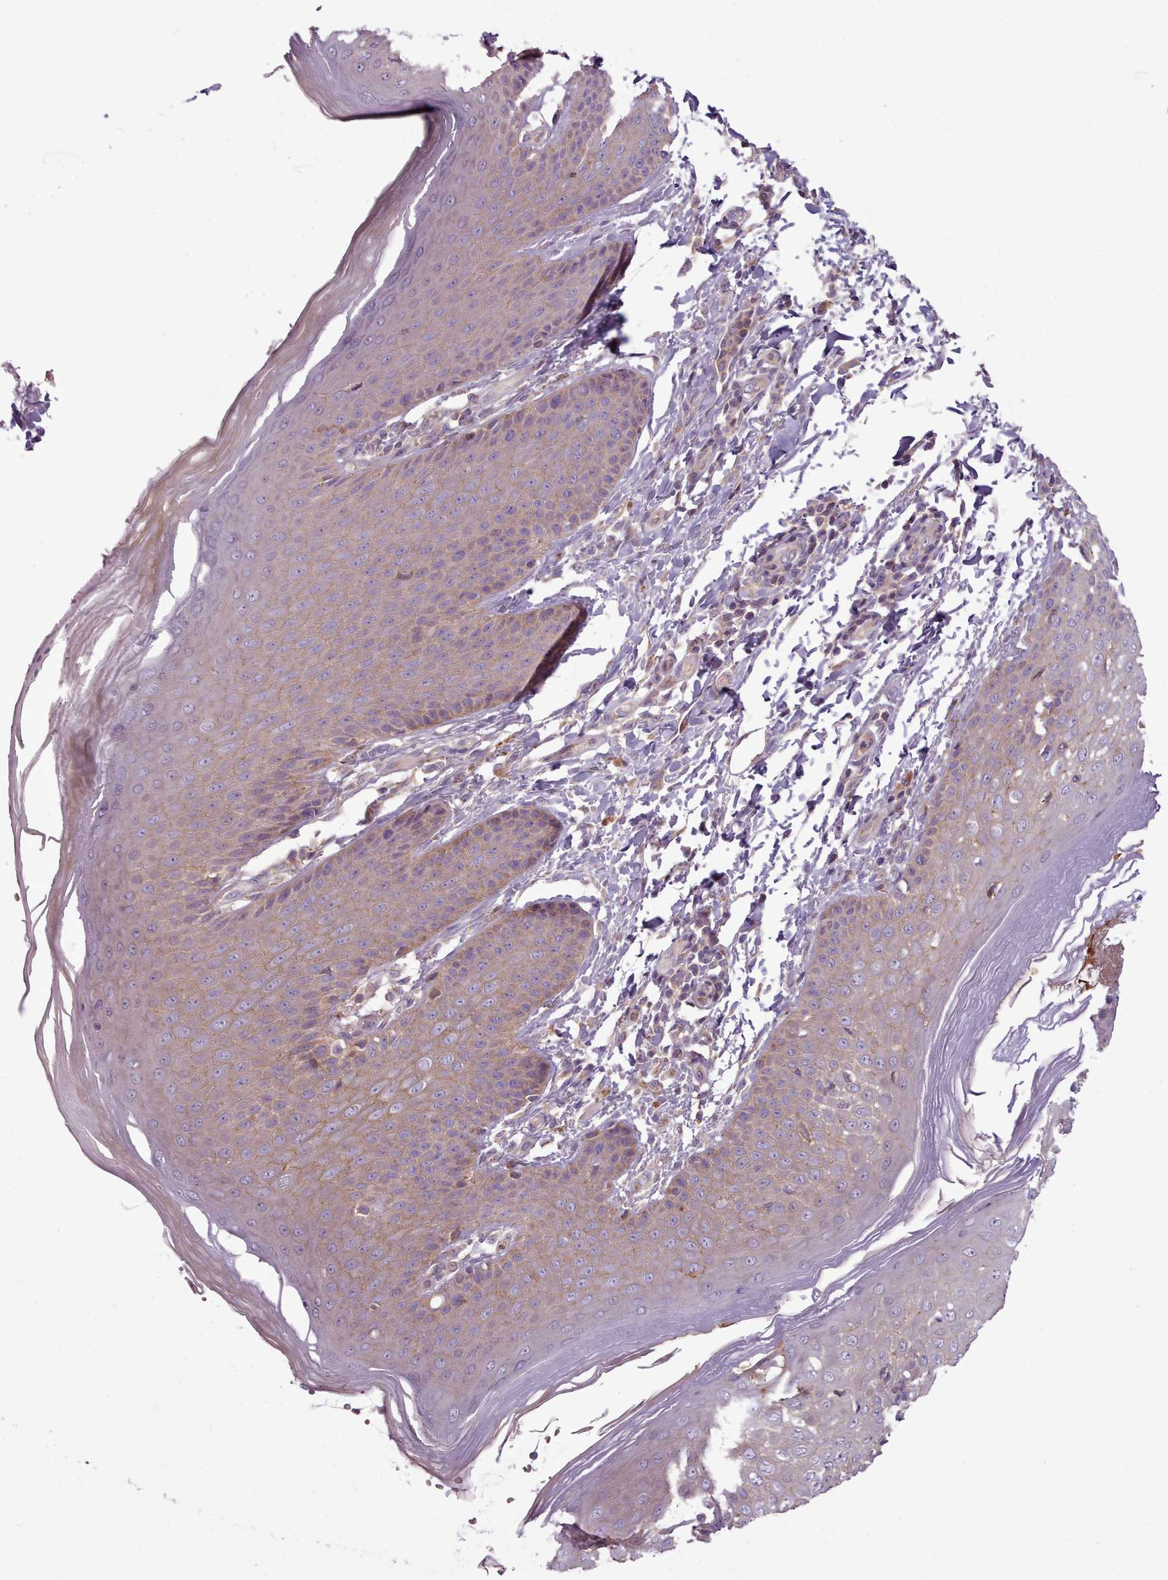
{"staining": {"intensity": "moderate", "quantity": "25%-75%", "location": "cytoplasmic/membranous"}, "tissue": "skin", "cell_type": "Epidermal cells", "image_type": "normal", "snomed": [{"axis": "morphology", "description": "Normal tissue, NOS"}, {"axis": "topography", "description": "Peripheral nerve tissue"}], "caption": "Moderate cytoplasmic/membranous protein staining is identified in about 25%-75% of epidermal cells in skin. The staining is performed using DAB (3,3'-diaminobenzidine) brown chromogen to label protein expression. The nuclei are counter-stained blue using hematoxylin.", "gene": "NT5DC2", "patient": {"sex": "male", "age": 51}}